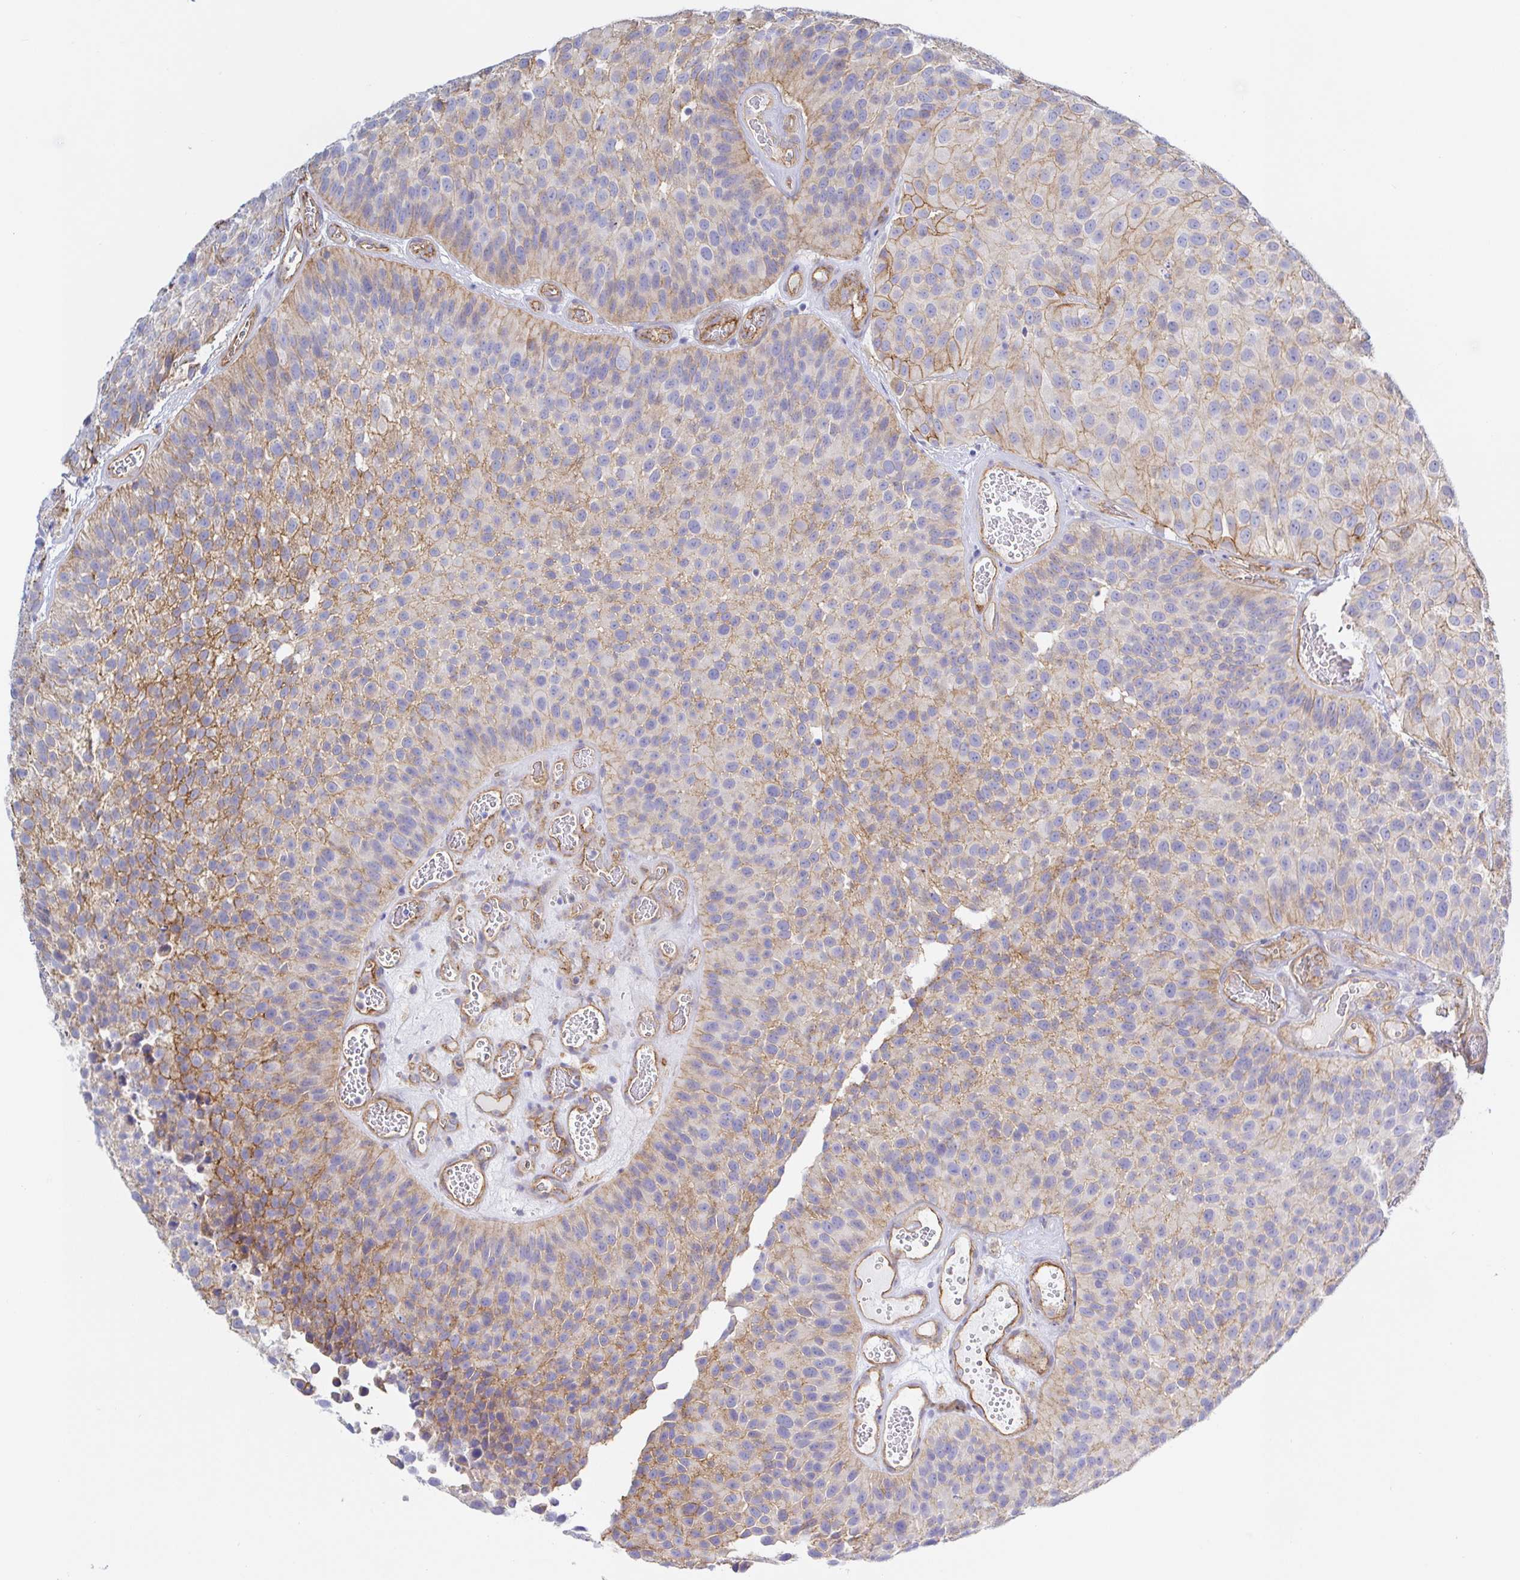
{"staining": {"intensity": "moderate", "quantity": "<25%", "location": "cytoplasmic/membranous"}, "tissue": "urothelial cancer", "cell_type": "Tumor cells", "image_type": "cancer", "snomed": [{"axis": "morphology", "description": "Urothelial carcinoma, Low grade"}, {"axis": "topography", "description": "Urinary bladder"}], "caption": "This micrograph displays immunohistochemistry (IHC) staining of urothelial cancer, with low moderate cytoplasmic/membranous expression in about <25% of tumor cells.", "gene": "ARL4D", "patient": {"sex": "male", "age": 76}}